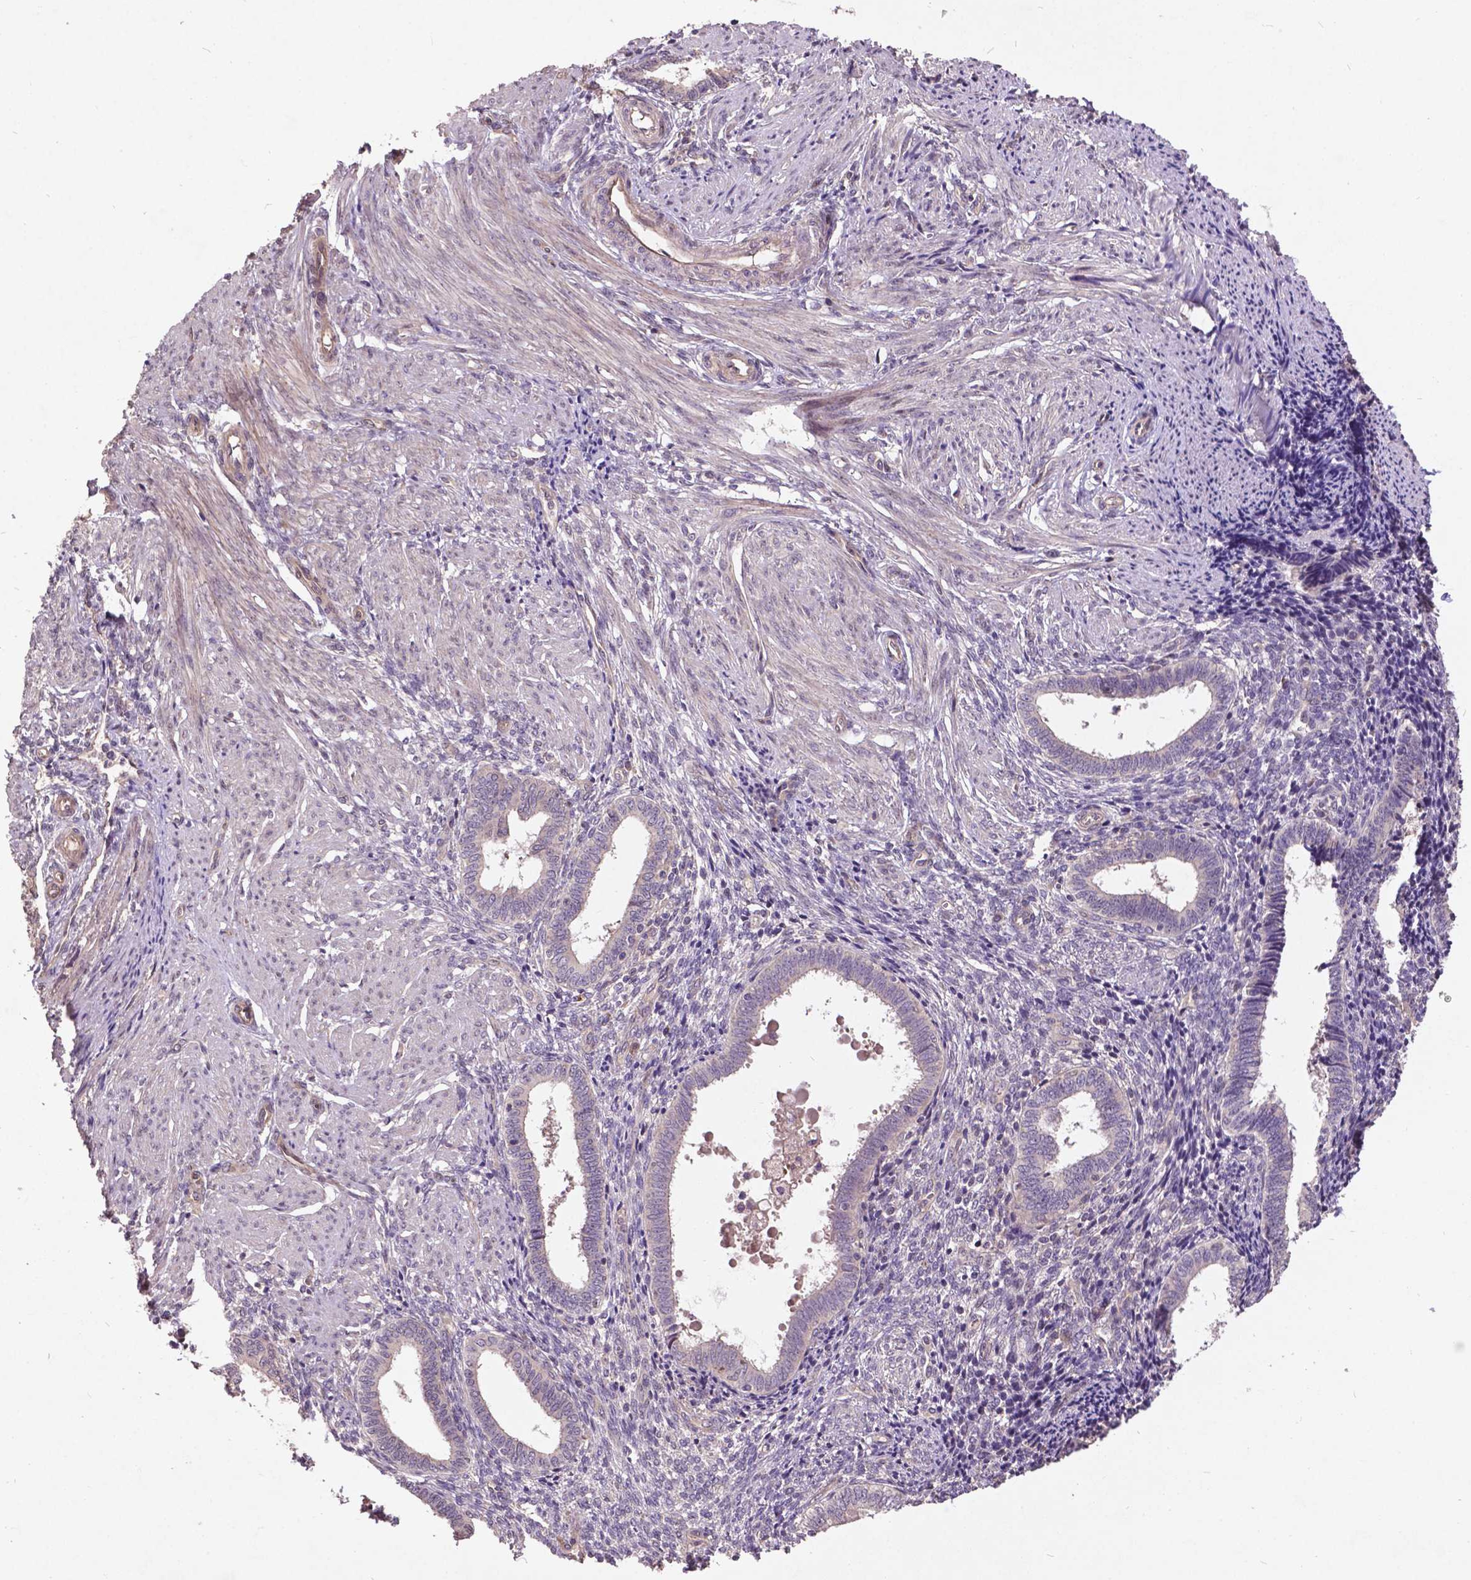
{"staining": {"intensity": "negative", "quantity": "none", "location": "none"}, "tissue": "endometrium", "cell_type": "Cells in endometrial stroma", "image_type": "normal", "snomed": [{"axis": "morphology", "description": "Normal tissue, NOS"}, {"axis": "topography", "description": "Endometrium"}], "caption": "This is a image of immunohistochemistry staining of benign endometrium, which shows no positivity in cells in endometrial stroma. (DAB immunohistochemistry with hematoxylin counter stain).", "gene": "AP1S3", "patient": {"sex": "female", "age": 42}}